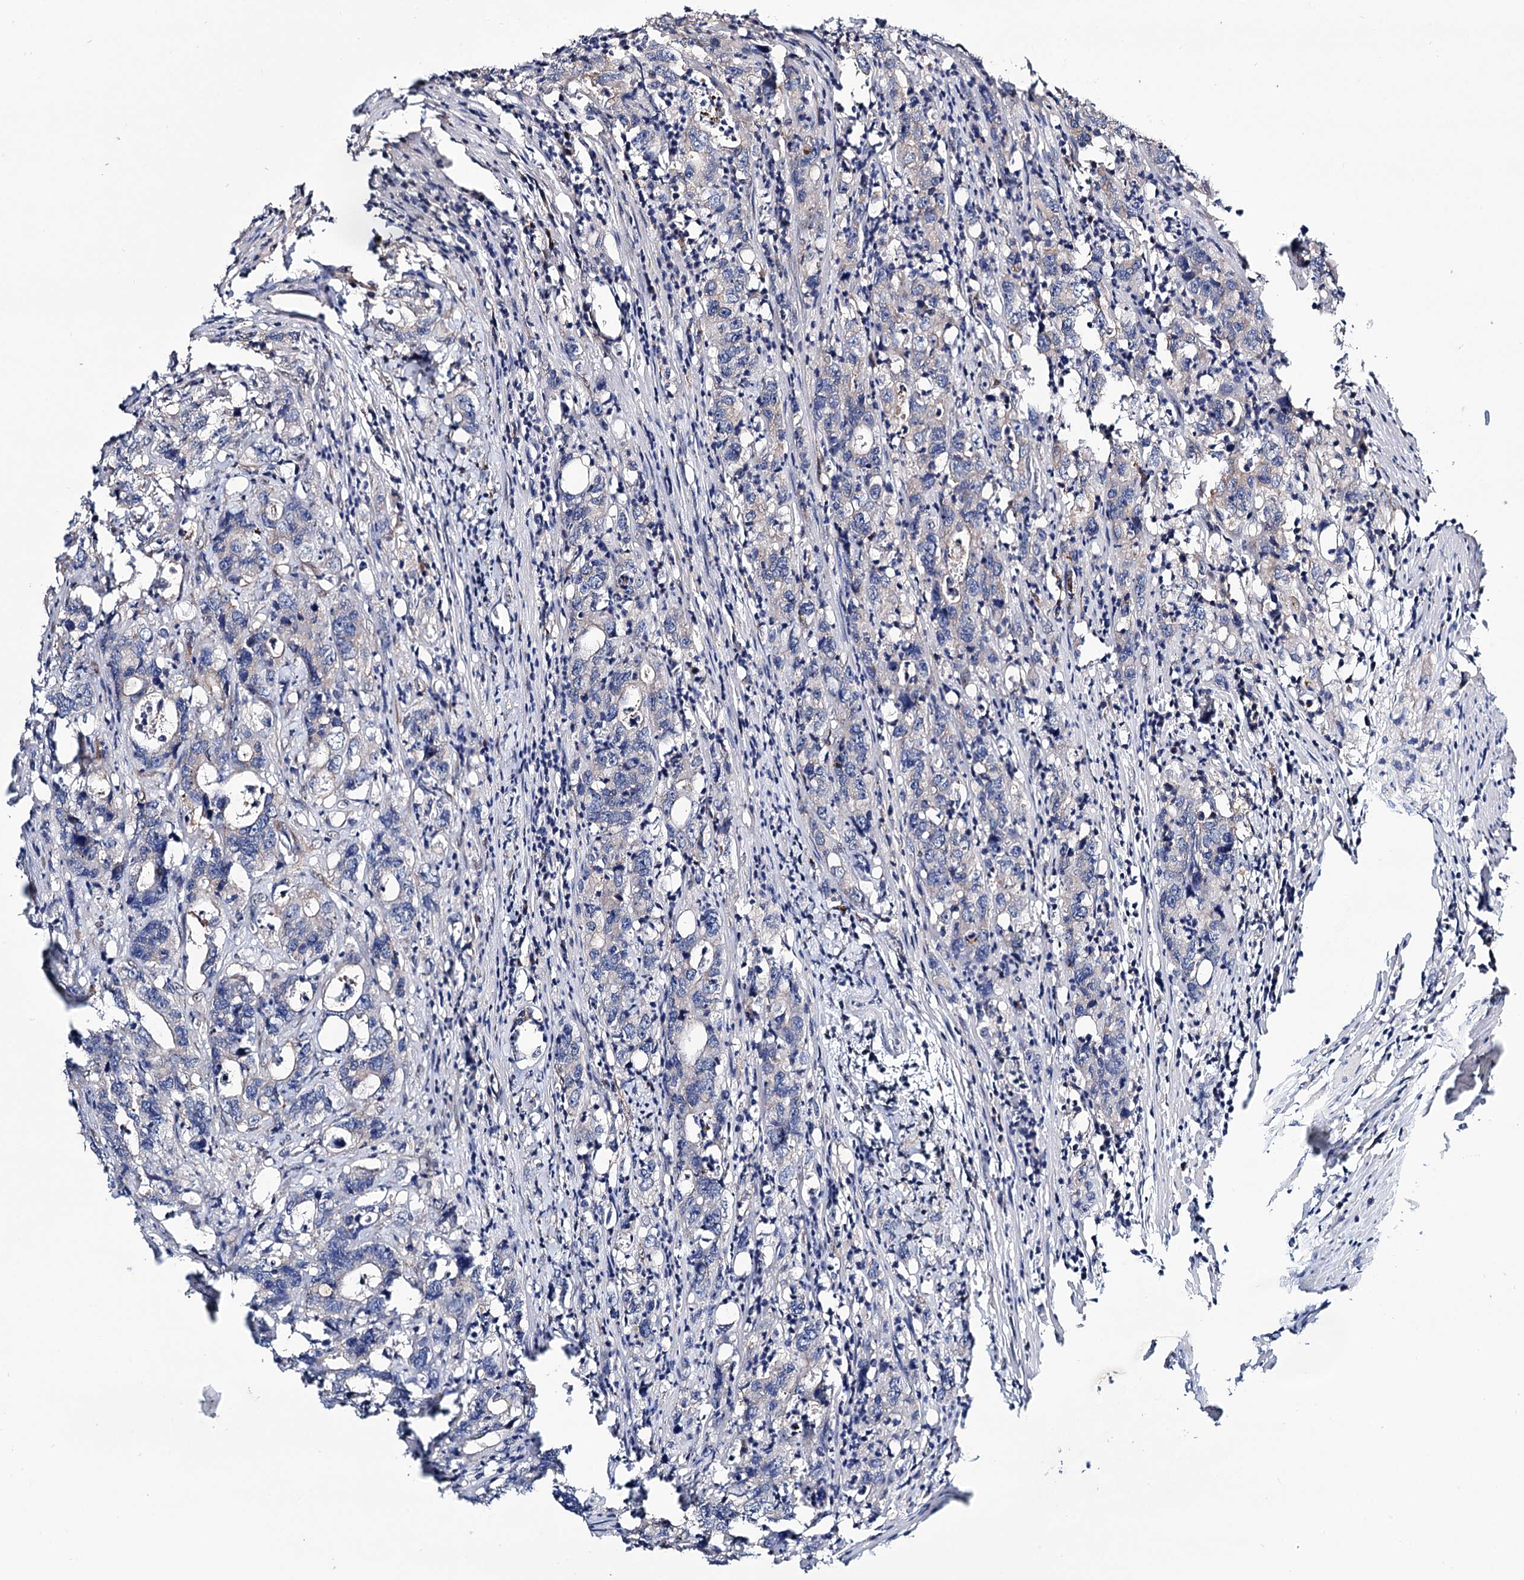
{"staining": {"intensity": "weak", "quantity": "<25%", "location": "cytoplasmic/membranous"}, "tissue": "colorectal cancer", "cell_type": "Tumor cells", "image_type": "cancer", "snomed": [{"axis": "morphology", "description": "Adenocarcinoma, NOS"}, {"axis": "topography", "description": "Colon"}], "caption": "Colorectal cancer was stained to show a protein in brown. There is no significant expression in tumor cells.", "gene": "SEC24A", "patient": {"sex": "female", "age": 75}}